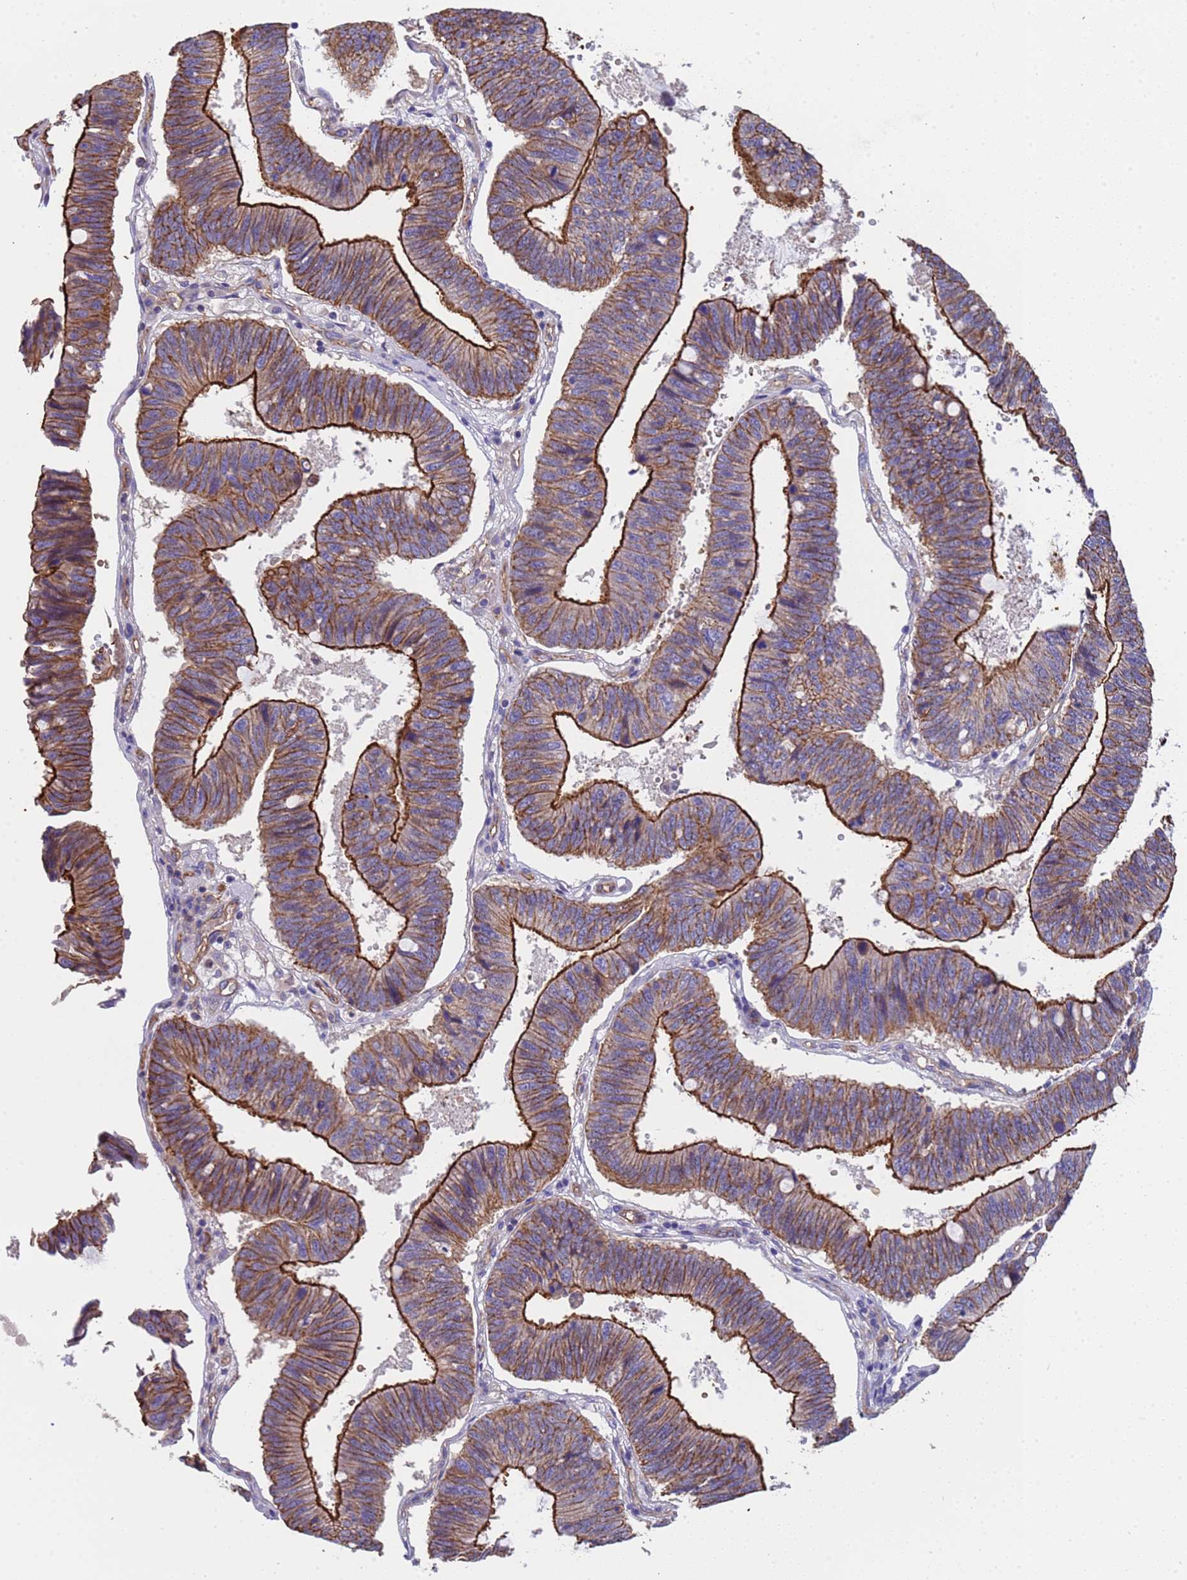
{"staining": {"intensity": "strong", "quantity": ">75%", "location": "cytoplasmic/membranous"}, "tissue": "stomach cancer", "cell_type": "Tumor cells", "image_type": "cancer", "snomed": [{"axis": "morphology", "description": "Adenocarcinoma, NOS"}, {"axis": "topography", "description": "Stomach"}], "caption": "There is high levels of strong cytoplasmic/membranous staining in tumor cells of stomach adenocarcinoma, as demonstrated by immunohistochemical staining (brown color).", "gene": "ZNF248", "patient": {"sex": "male", "age": 59}}